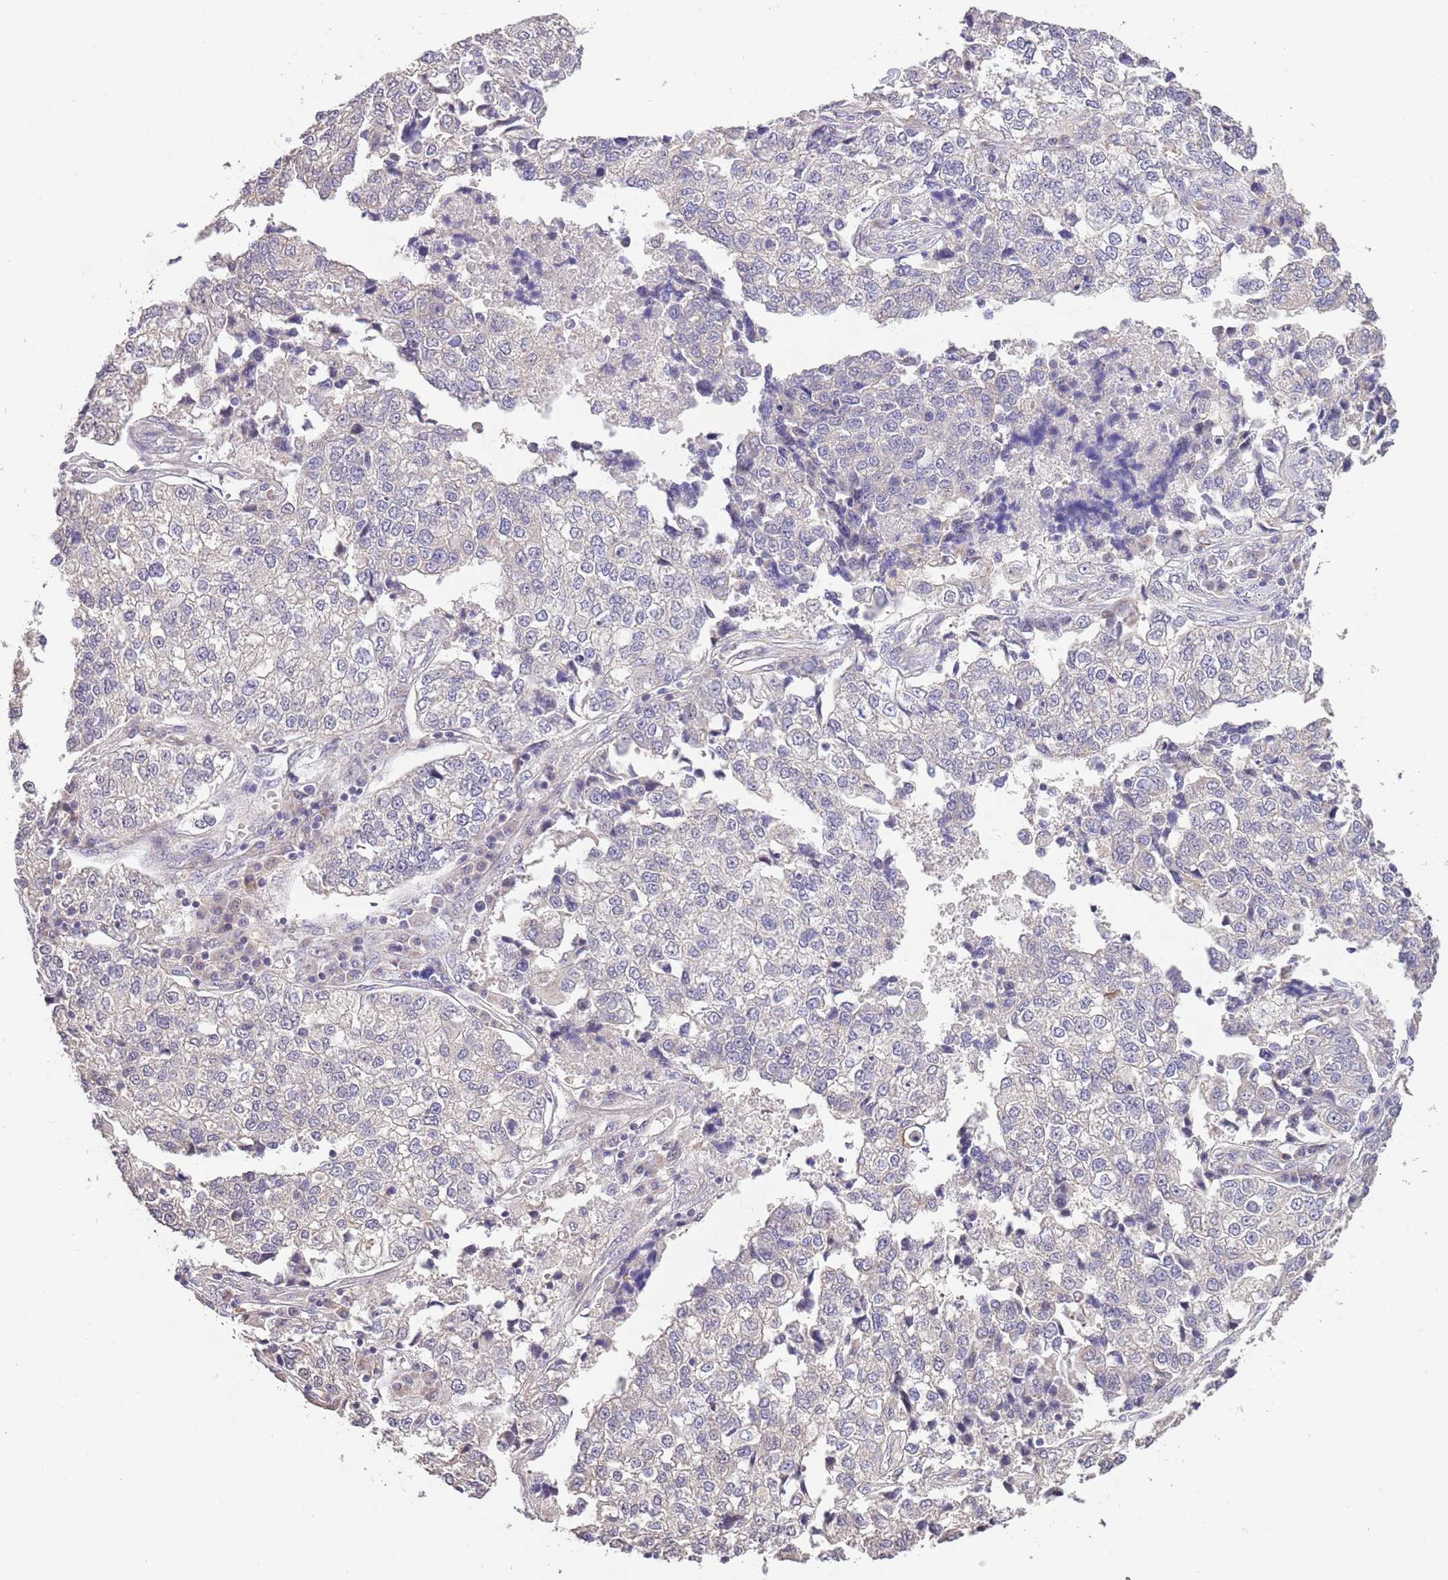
{"staining": {"intensity": "negative", "quantity": "none", "location": "none"}, "tissue": "lung cancer", "cell_type": "Tumor cells", "image_type": "cancer", "snomed": [{"axis": "morphology", "description": "Adenocarcinoma, NOS"}, {"axis": "topography", "description": "Lung"}], "caption": "Lung cancer (adenocarcinoma) was stained to show a protein in brown. There is no significant expression in tumor cells. (DAB immunohistochemistry visualized using brightfield microscopy, high magnification).", "gene": "LIPJ", "patient": {"sex": "male", "age": 49}}